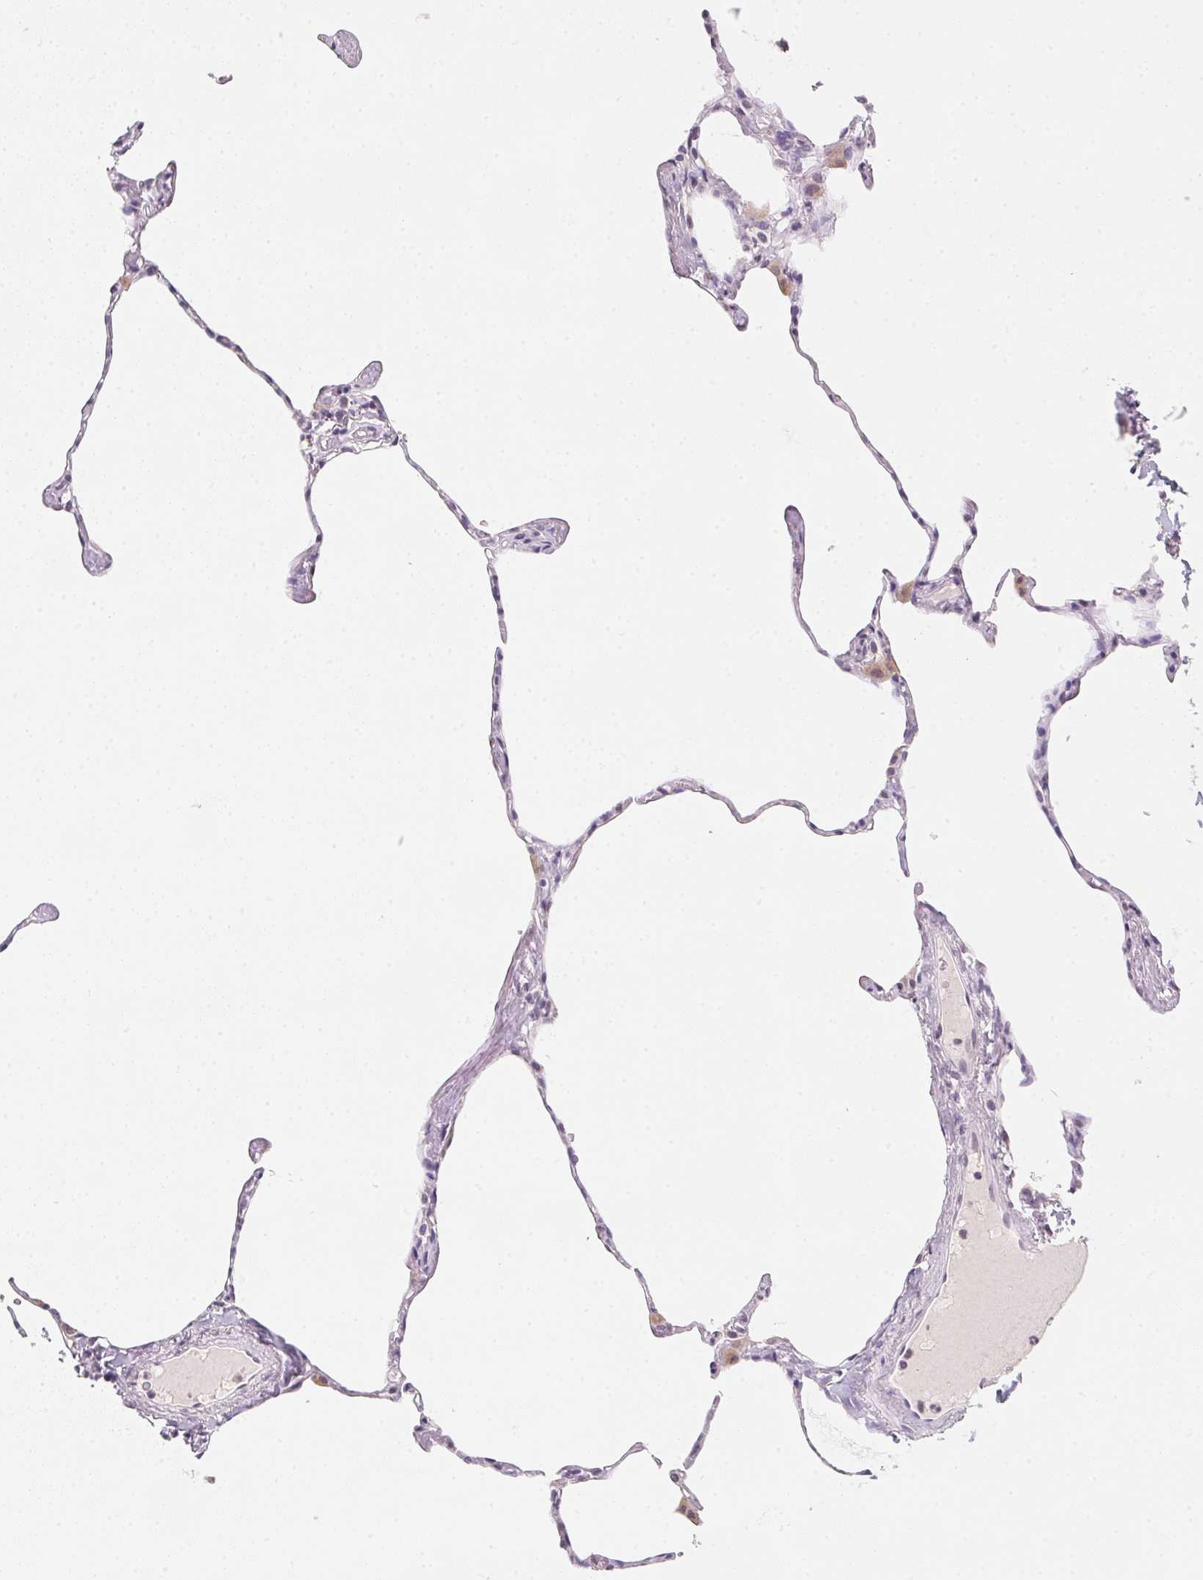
{"staining": {"intensity": "negative", "quantity": "none", "location": "none"}, "tissue": "lung", "cell_type": "Alveolar cells", "image_type": "normal", "snomed": [{"axis": "morphology", "description": "Normal tissue, NOS"}, {"axis": "topography", "description": "Lung"}], "caption": "Immunohistochemistry of benign human lung shows no staining in alveolar cells. The staining is performed using DAB (3,3'-diaminobenzidine) brown chromogen with nuclei counter-stained in using hematoxylin.", "gene": "SLC6A18", "patient": {"sex": "male", "age": 65}}